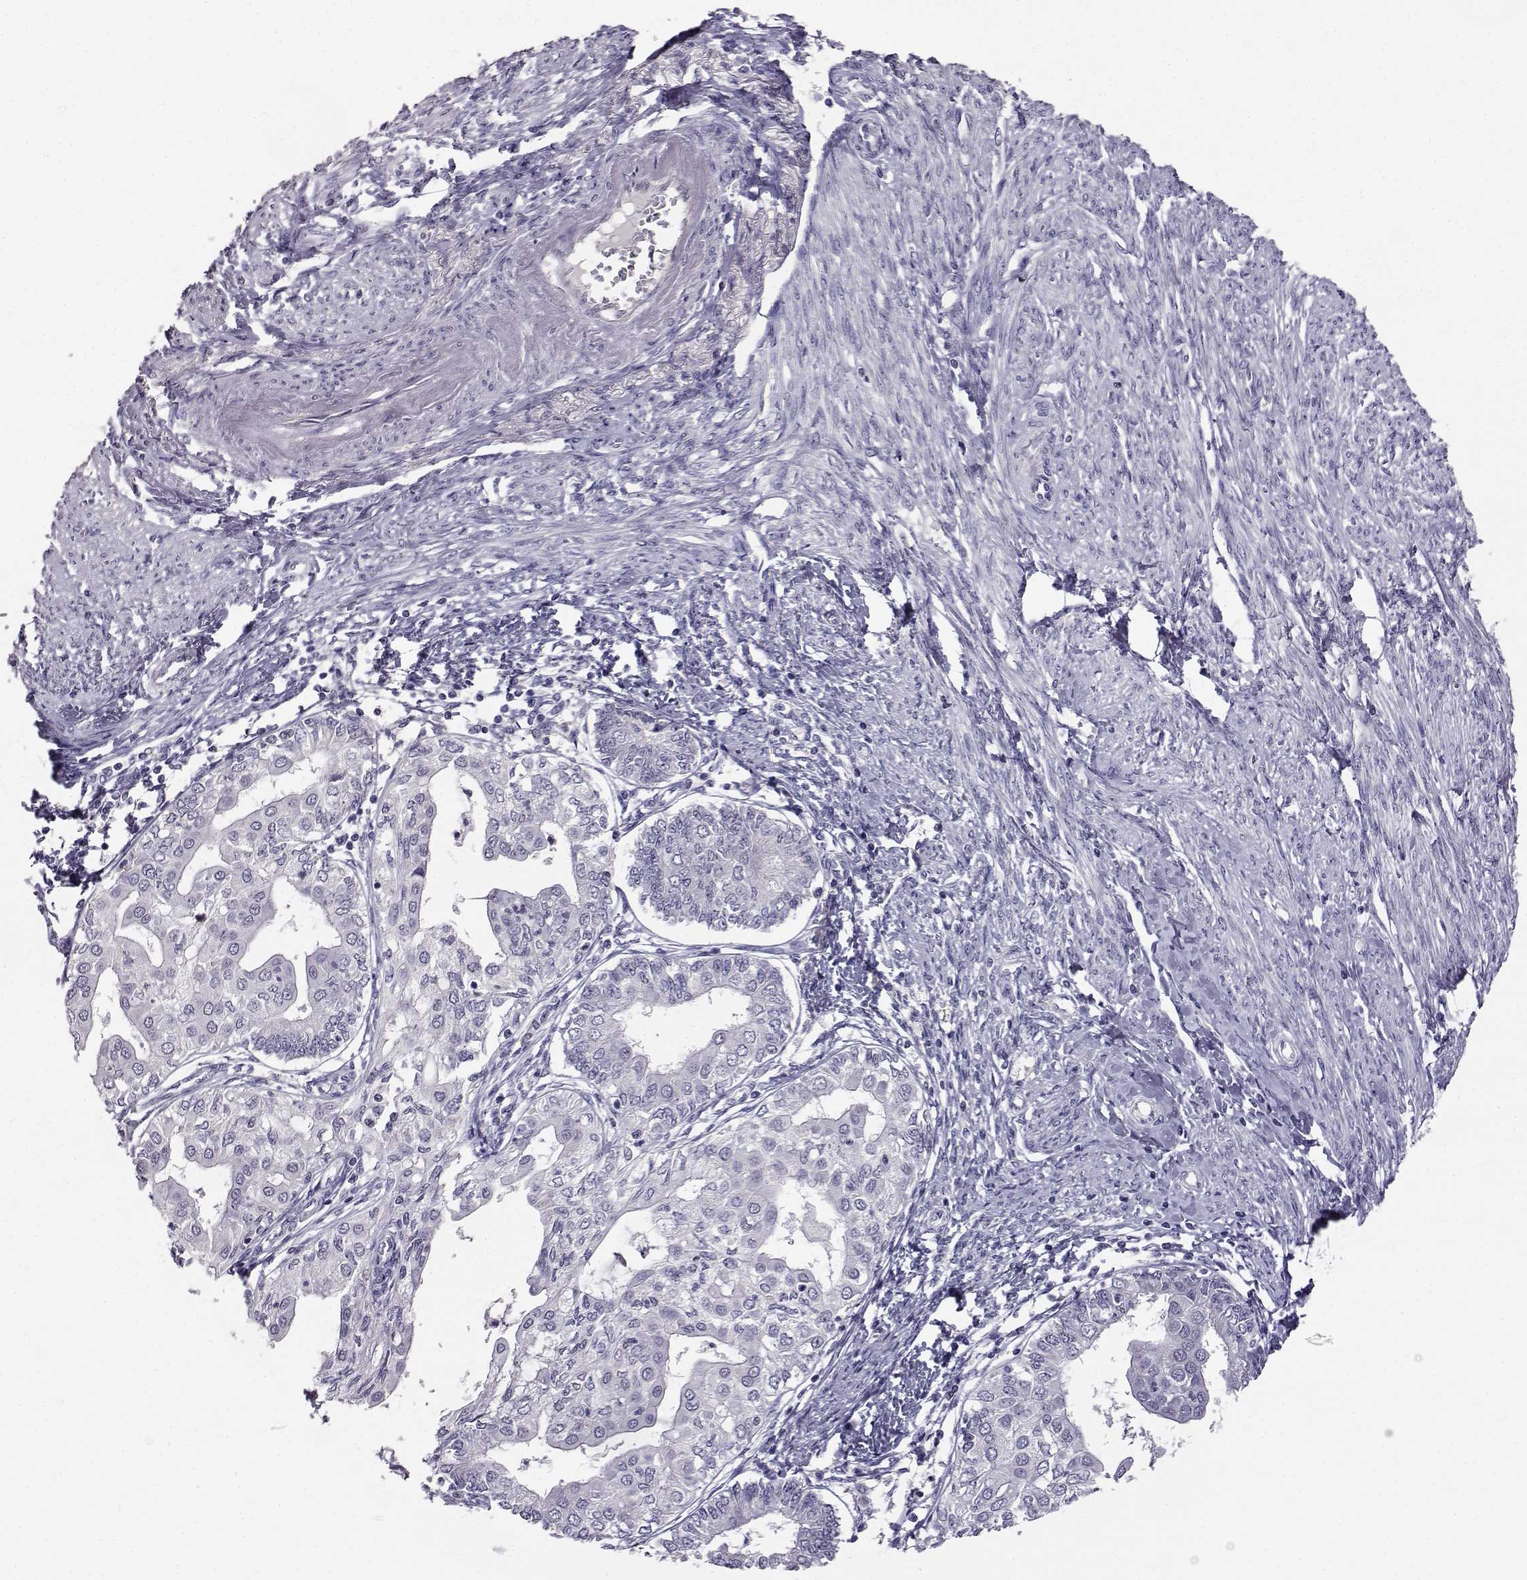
{"staining": {"intensity": "negative", "quantity": "none", "location": "none"}, "tissue": "endometrial cancer", "cell_type": "Tumor cells", "image_type": "cancer", "snomed": [{"axis": "morphology", "description": "Adenocarcinoma, NOS"}, {"axis": "topography", "description": "Endometrium"}], "caption": "DAB (3,3'-diaminobenzidine) immunohistochemical staining of human adenocarcinoma (endometrial) exhibits no significant expression in tumor cells. The staining was performed using DAB to visualize the protein expression in brown, while the nuclei were stained in blue with hematoxylin (Magnification: 20x).", "gene": "AKR1B1", "patient": {"sex": "female", "age": 68}}